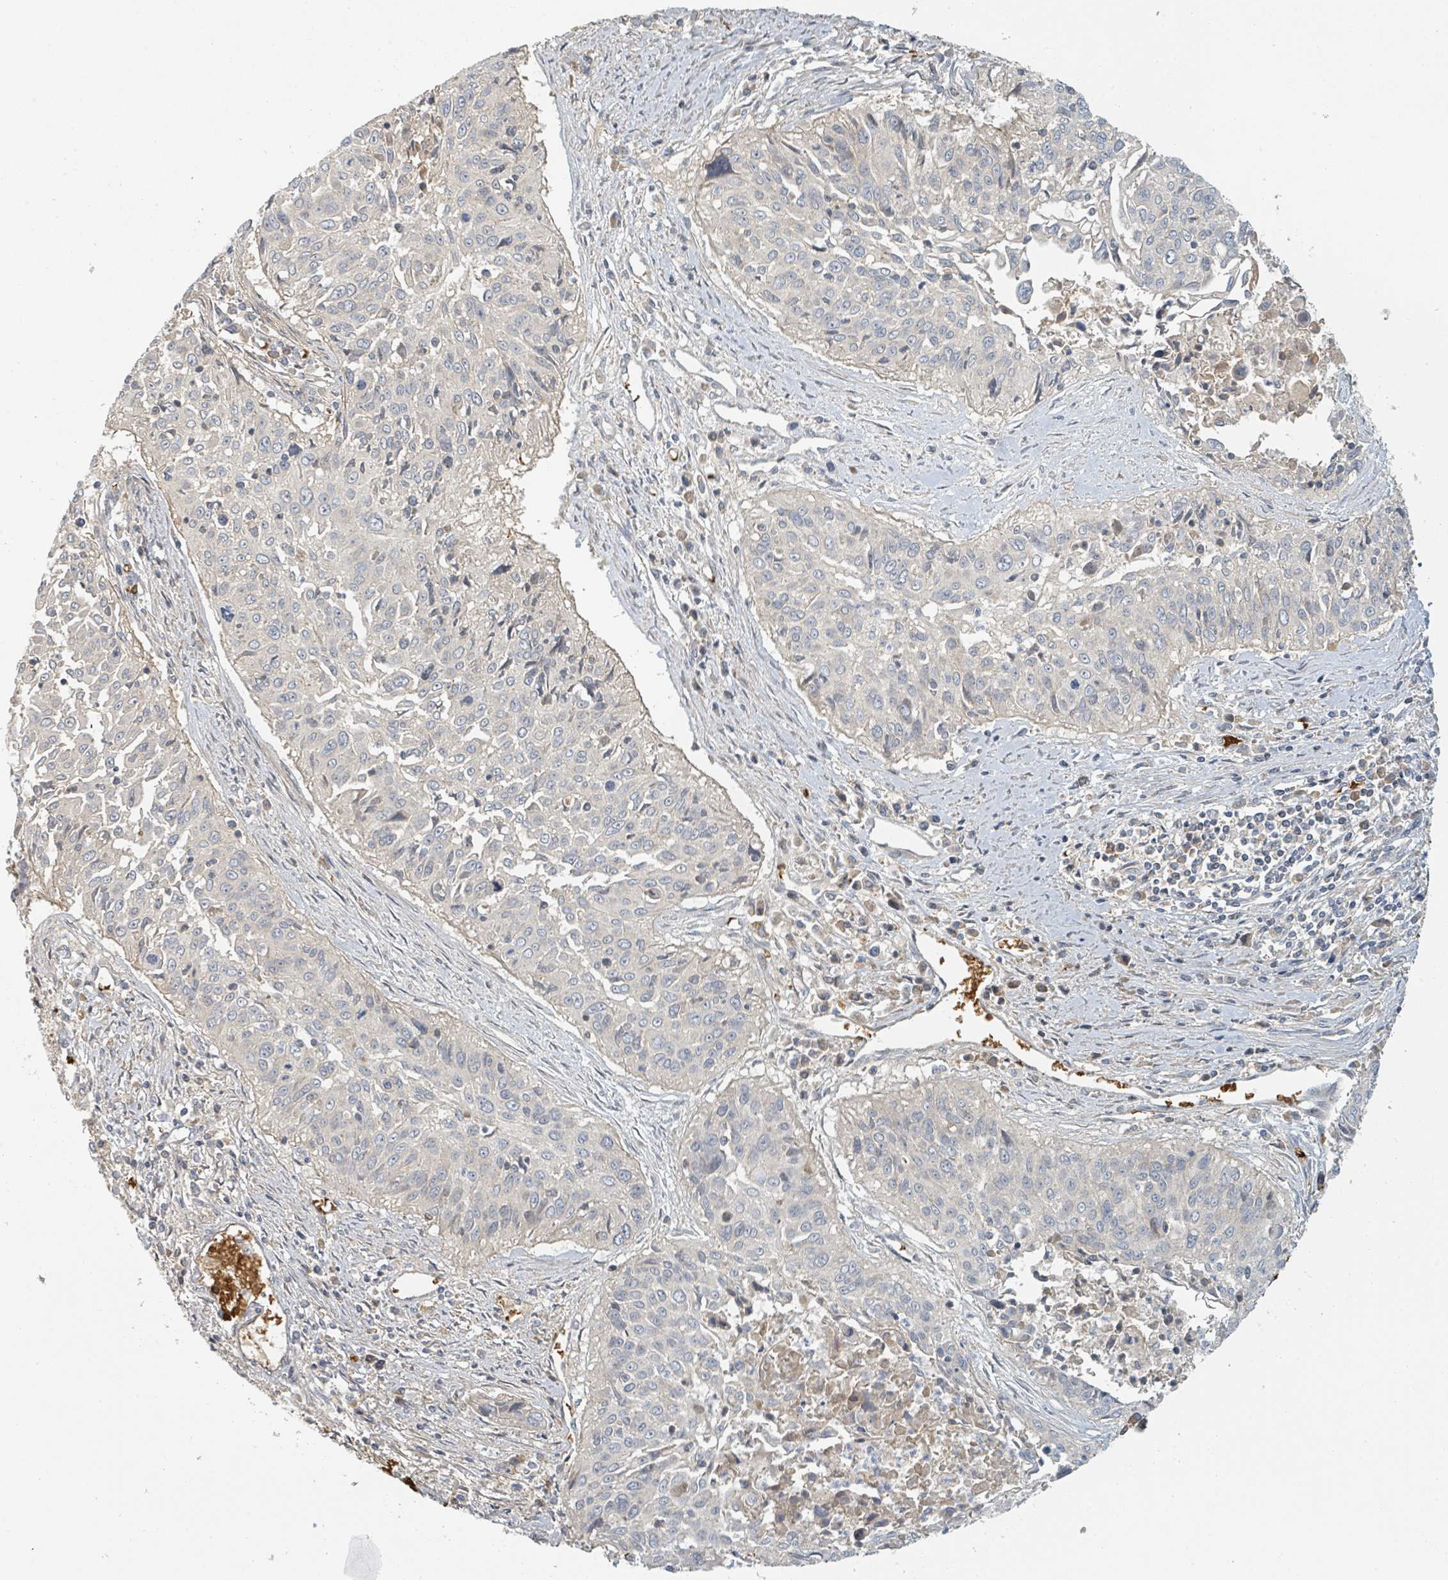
{"staining": {"intensity": "negative", "quantity": "none", "location": "none"}, "tissue": "cervical cancer", "cell_type": "Tumor cells", "image_type": "cancer", "snomed": [{"axis": "morphology", "description": "Squamous cell carcinoma, NOS"}, {"axis": "topography", "description": "Cervix"}], "caption": "The immunohistochemistry image has no significant positivity in tumor cells of cervical squamous cell carcinoma tissue.", "gene": "TRPC4AP", "patient": {"sex": "female", "age": 55}}